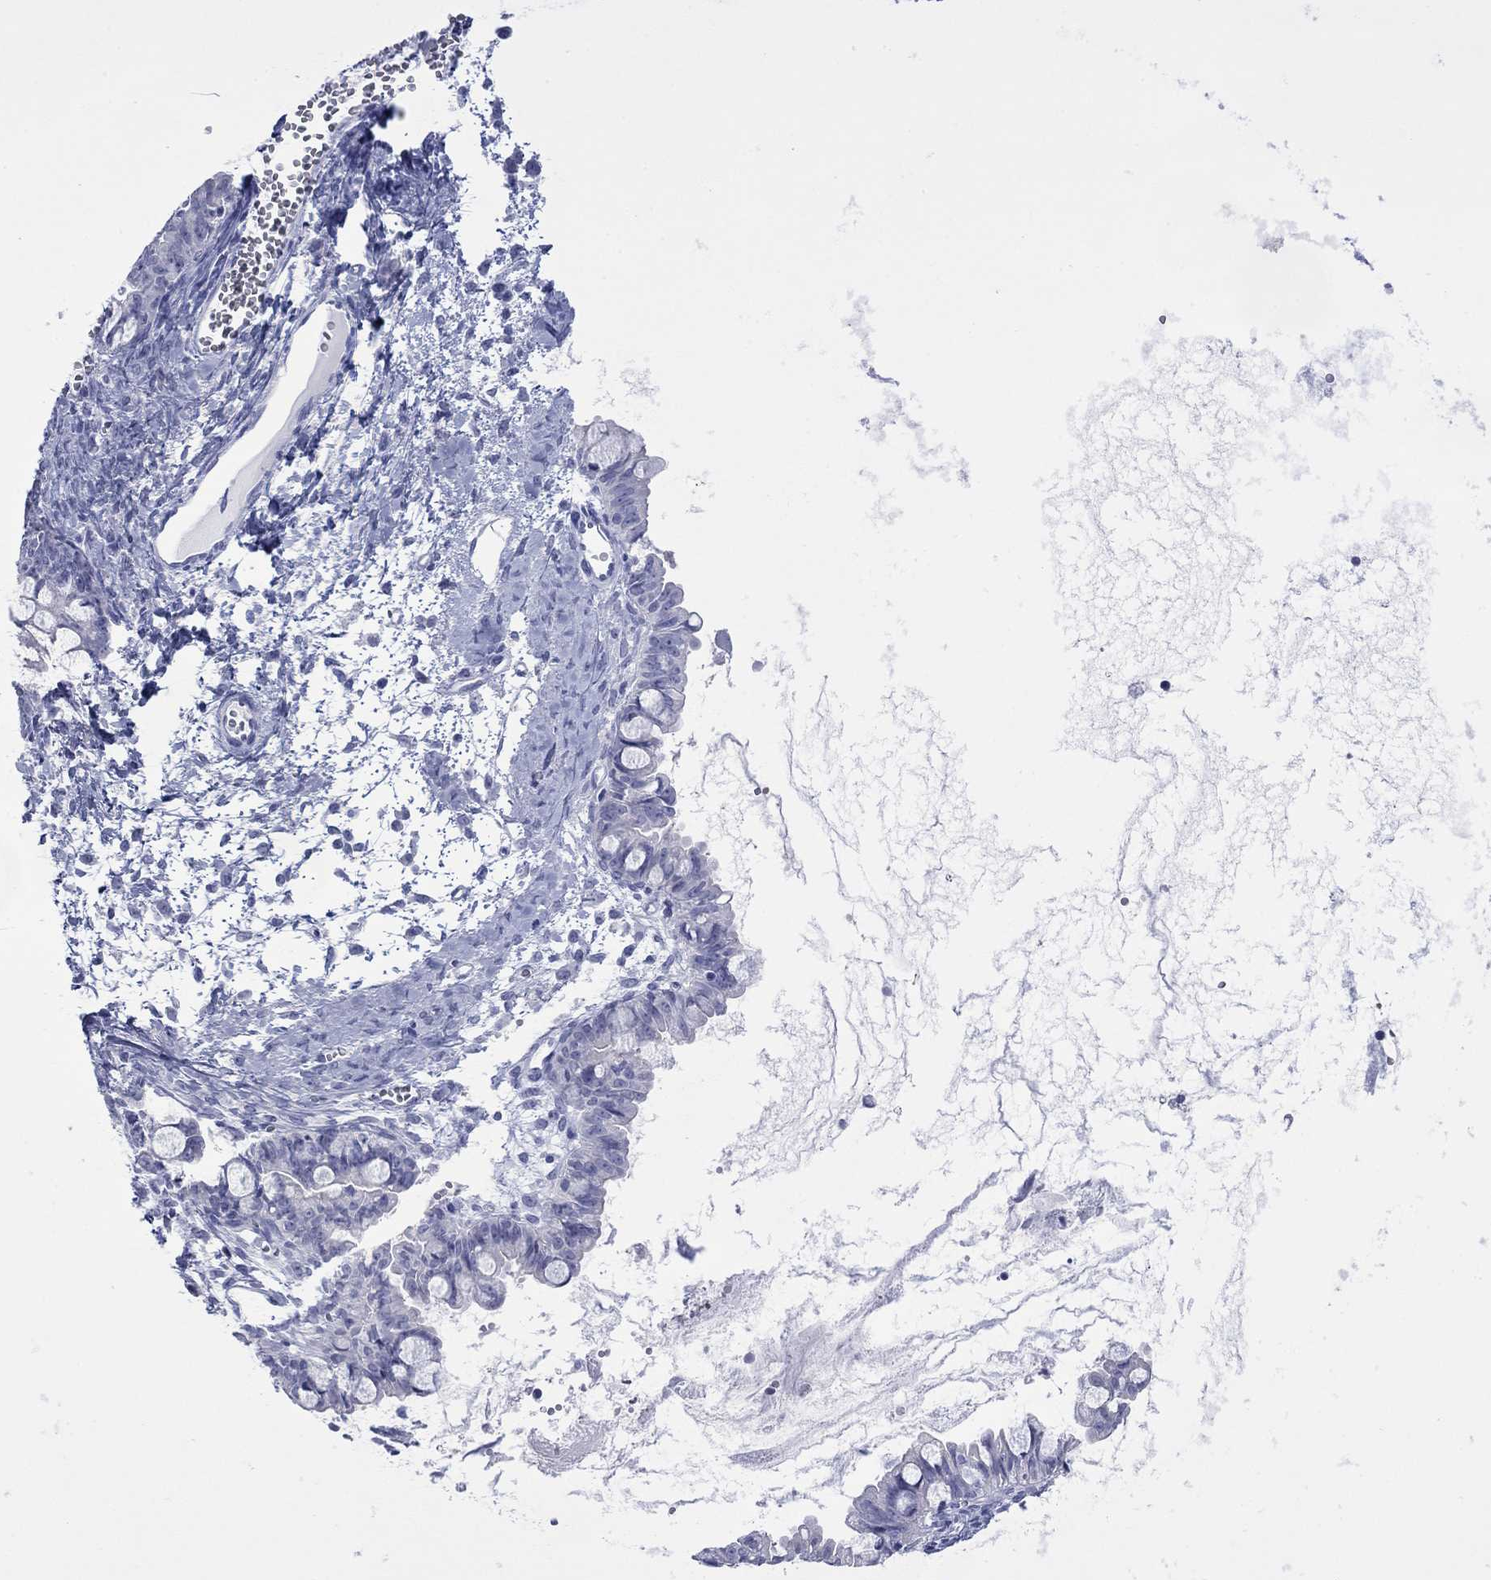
{"staining": {"intensity": "negative", "quantity": "none", "location": "none"}, "tissue": "ovarian cancer", "cell_type": "Tumor cells", "image_type": "cancer", "snomed": [{"axis": "morphology", "description": "Cystadenocarcinoma, mucinous, NOS"}, {"axis": "topography", "description": "Ovary"}], "caption": "High magnification brightfield microscopy of ovarian cancer stained with DAB (3,3'-diaminobenzidine) (brown) and counterstained with hematoxylin (blue): tumor cells show no significant positivity.", "gene": "MLANA", "patient": {"sex": "female", "age": 63}}